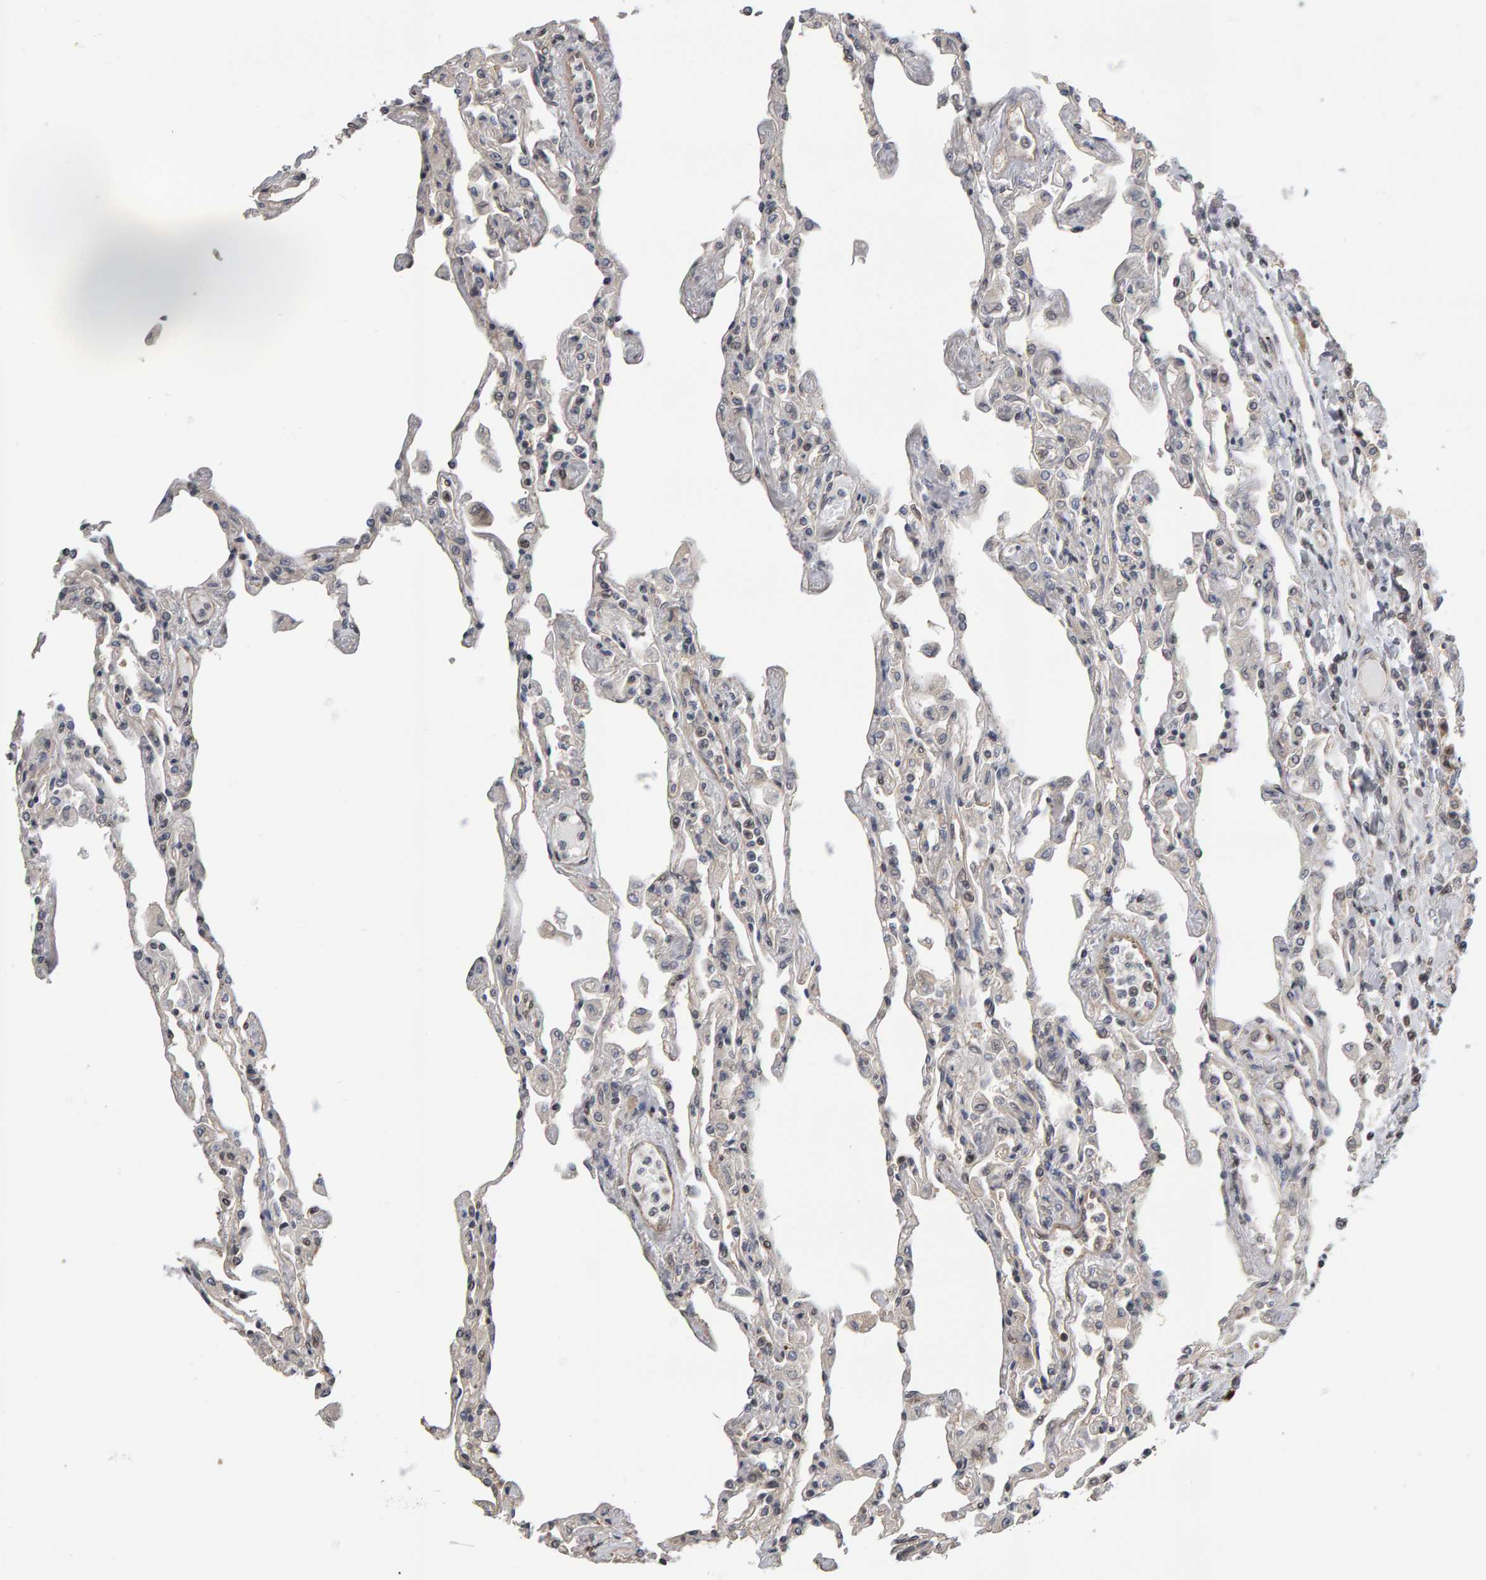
{"staining": {"intensity": "weak", "quantity": "25%-75%", "location": "cytoplasmic/membranous"}, "tissue": "lung", "cell_type": "Alveolar cells", "image_type": "normal", "snomed": [{"axis": "morphology", "description": "Normal tissue, NOS"}, {"axis": "topography", "description": "Bronchus"}, {"axis": "topography", "description": "Lung"}], "caption": "Brown immunohistochemical staining in benign lung demonstrates weak cytoplasmic/membranous staining in approximately 25%-75% of alveolar cells.", "gene": "COASY", "patient": {"sex": "female", "age": 49}}